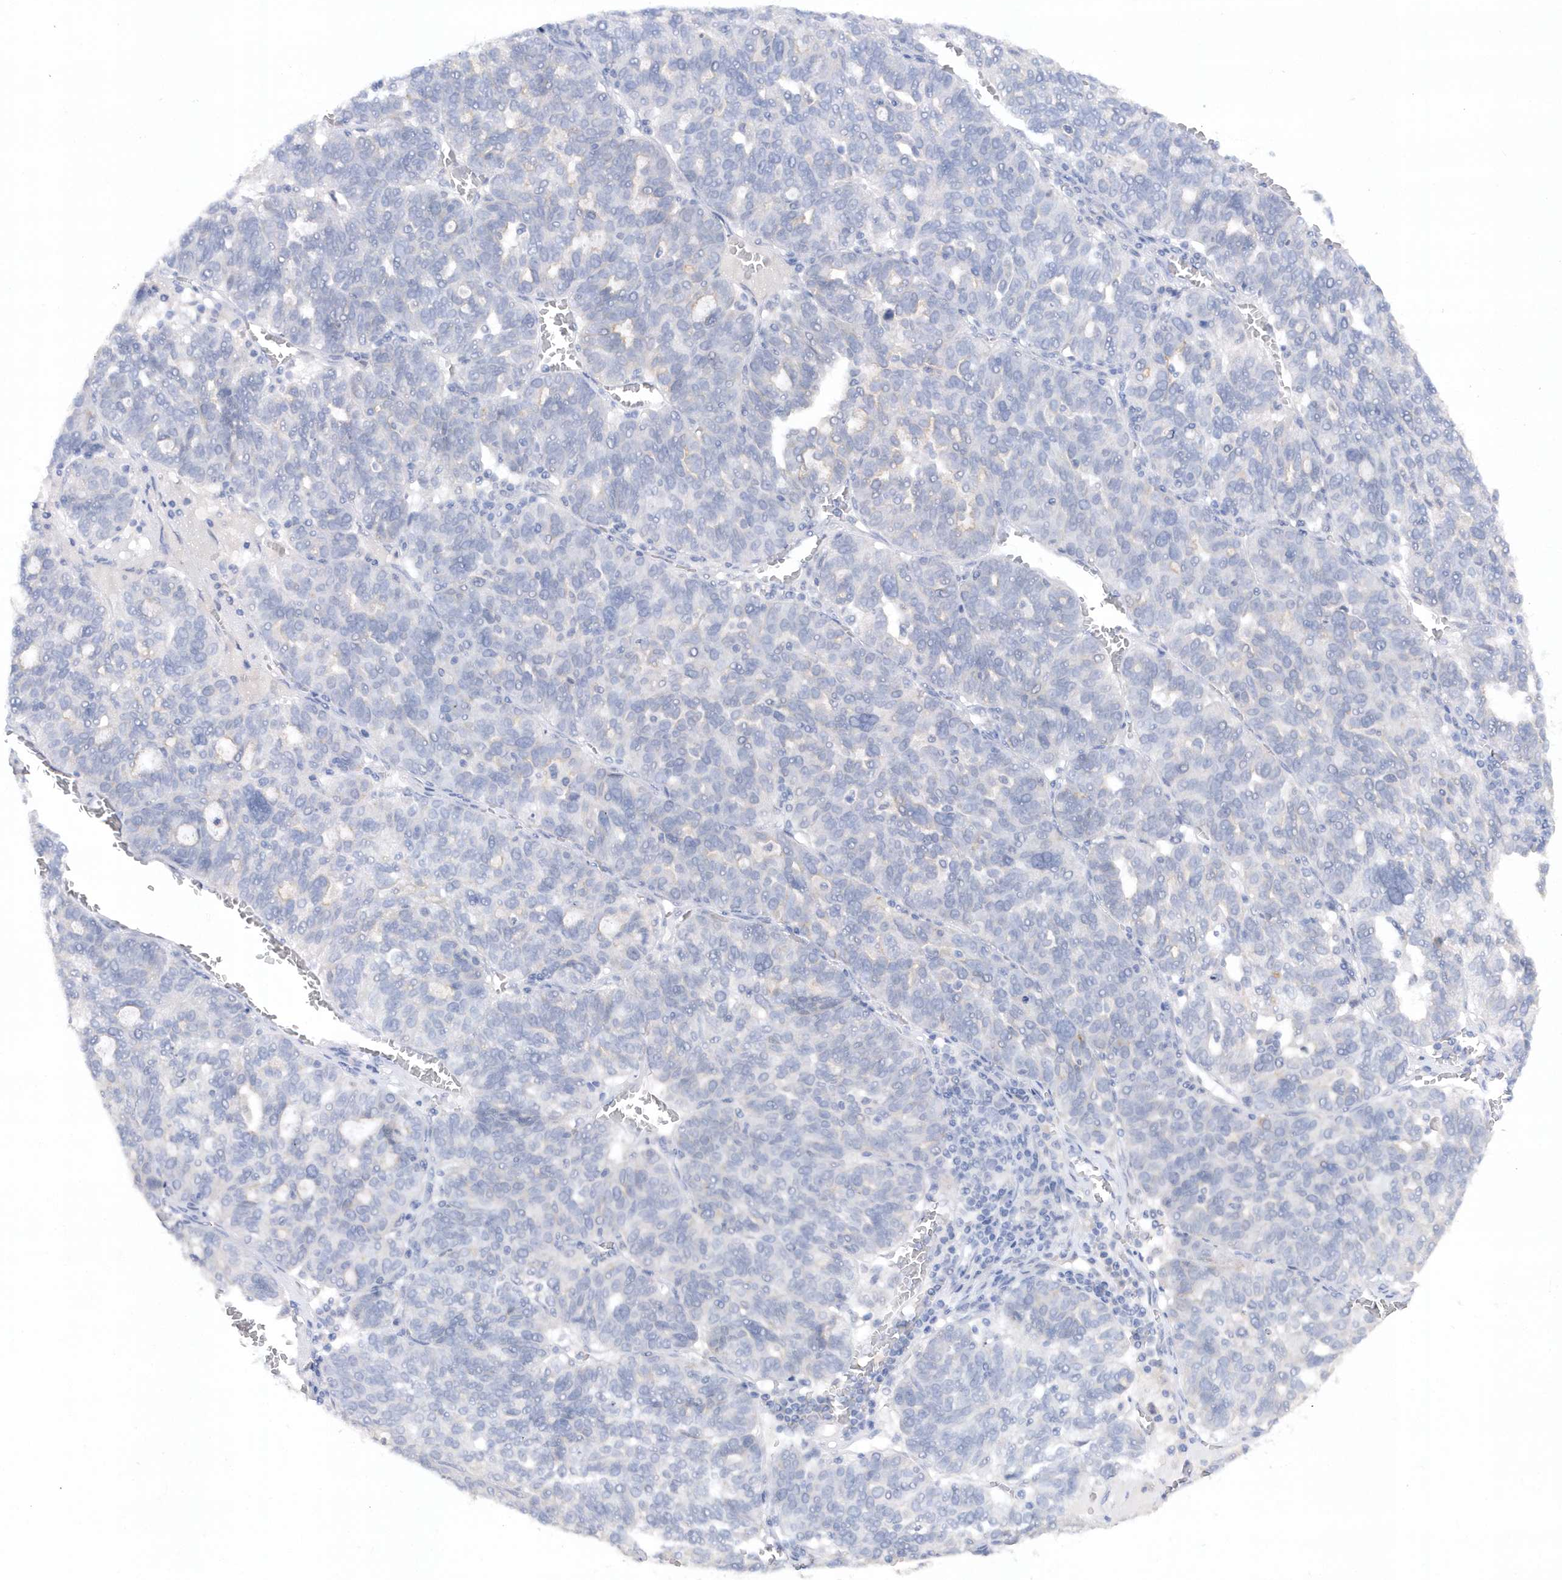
{"staining": {"intensity": "negative", "quantity": "none", "location": "none"}, "tissue": "ovarian cancer", "cell_type": "Tumor cells", "image_type": "cancer", "snomed": [{"axis": "morphology", "description": "Cystadenocarcinoma, serous, NOS"}, {"axis": "topography", "description": "Ovary"}], "caption": "The micrograph displays no staining of tumor cells in serous cystadenocarcinoma (ovarian).", "gene": "RPE", "patient": {"sex": "female", "age": 59}}